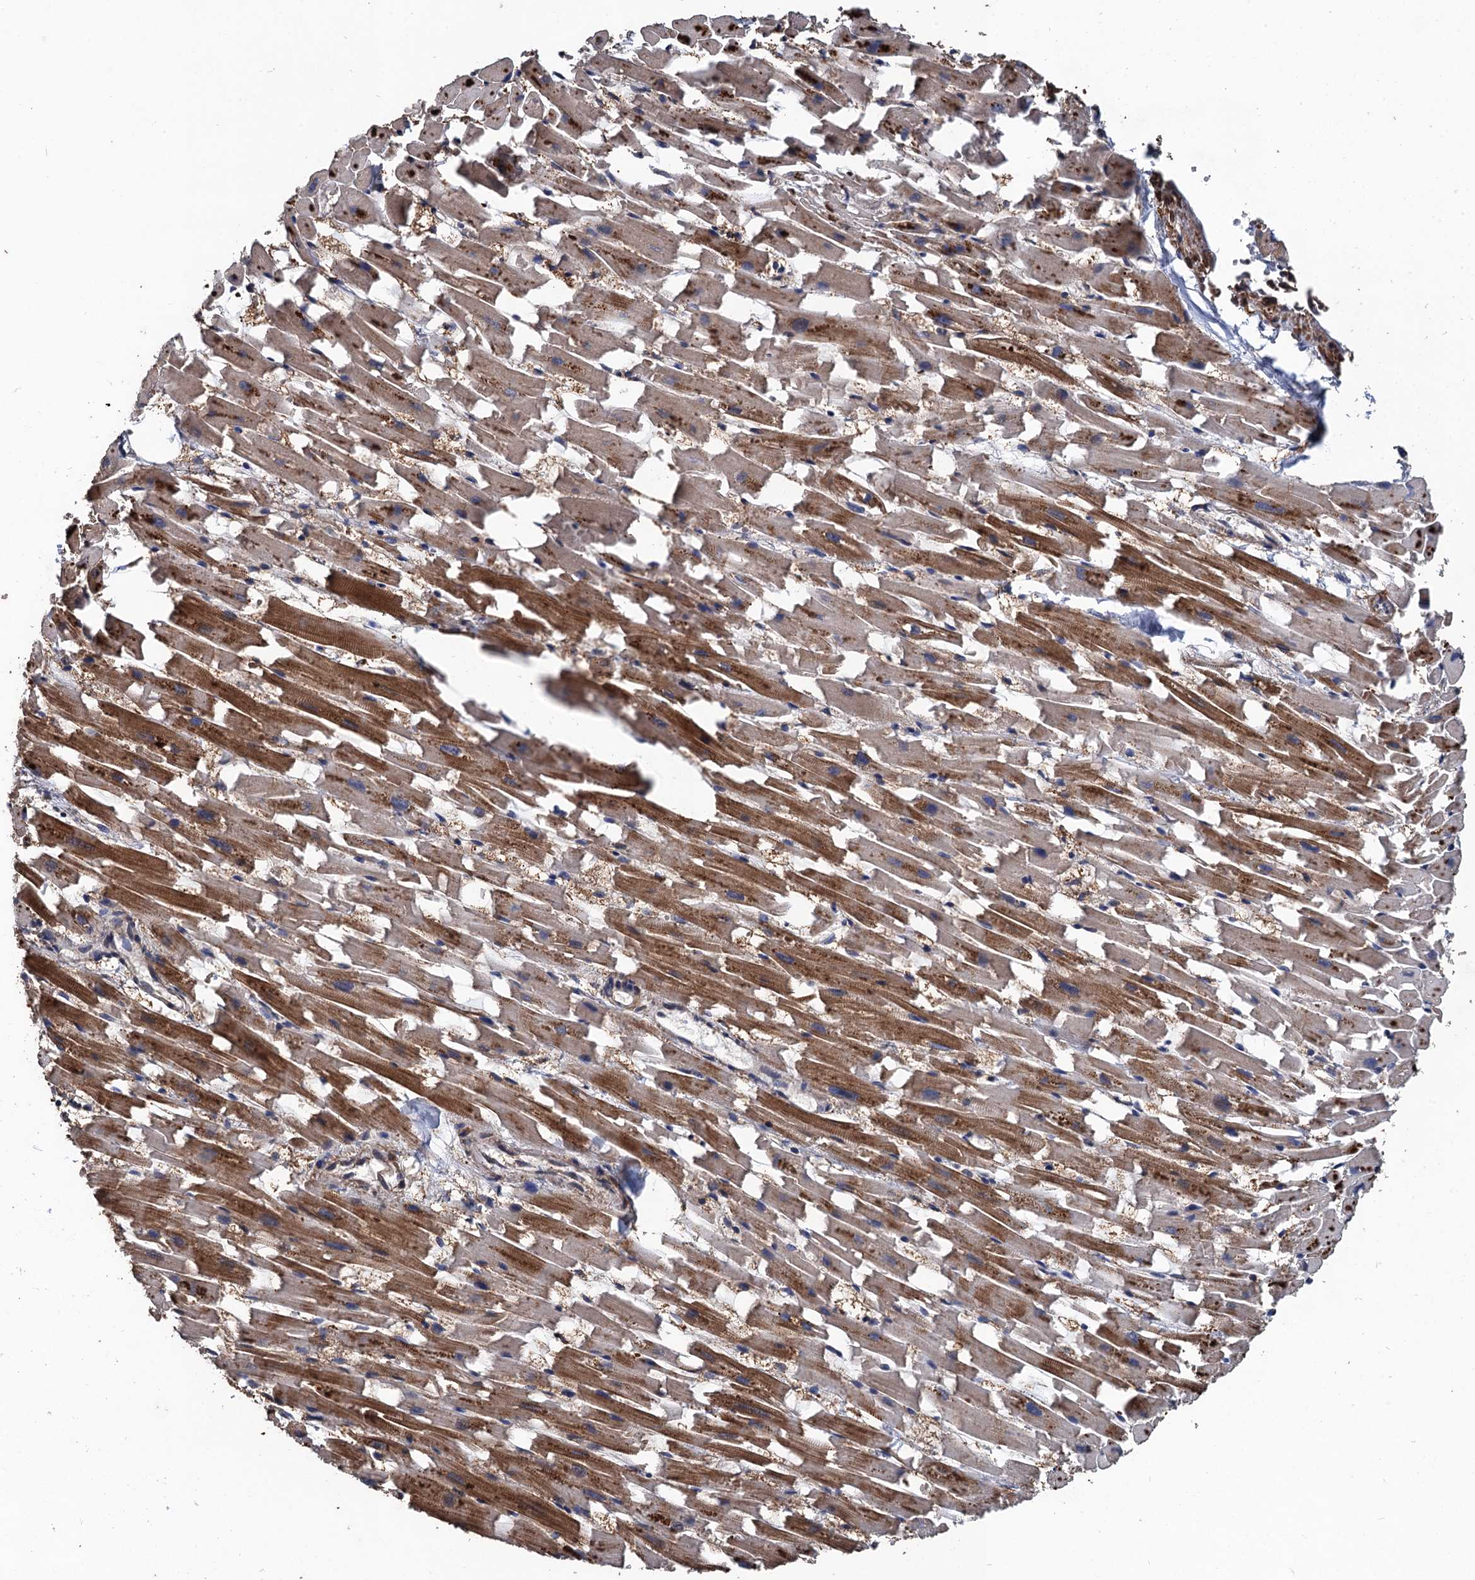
{"staining": {"intensity": "moderate", "quantity": ">75%", "location": "cytoplasmic/membranous"}, "tissue": "heart muscle", "cell_type": "Cardiomyocytes", "image_type": "normal", "snomed": [{"axis": "morphology", "description": "Normal tissue, NOS"}, {"axis": "topography", "description": "Heart"}], "caption": "A high-resolution histopathology image shows immunohistochemistry staining of normal heart muscle, which displays moderate cytoplasmic/membranous staining in approximately >75% of cardiomyocytes.", "gene": "PPP4R1", "patient": {"sex": "female", "age": 64}}